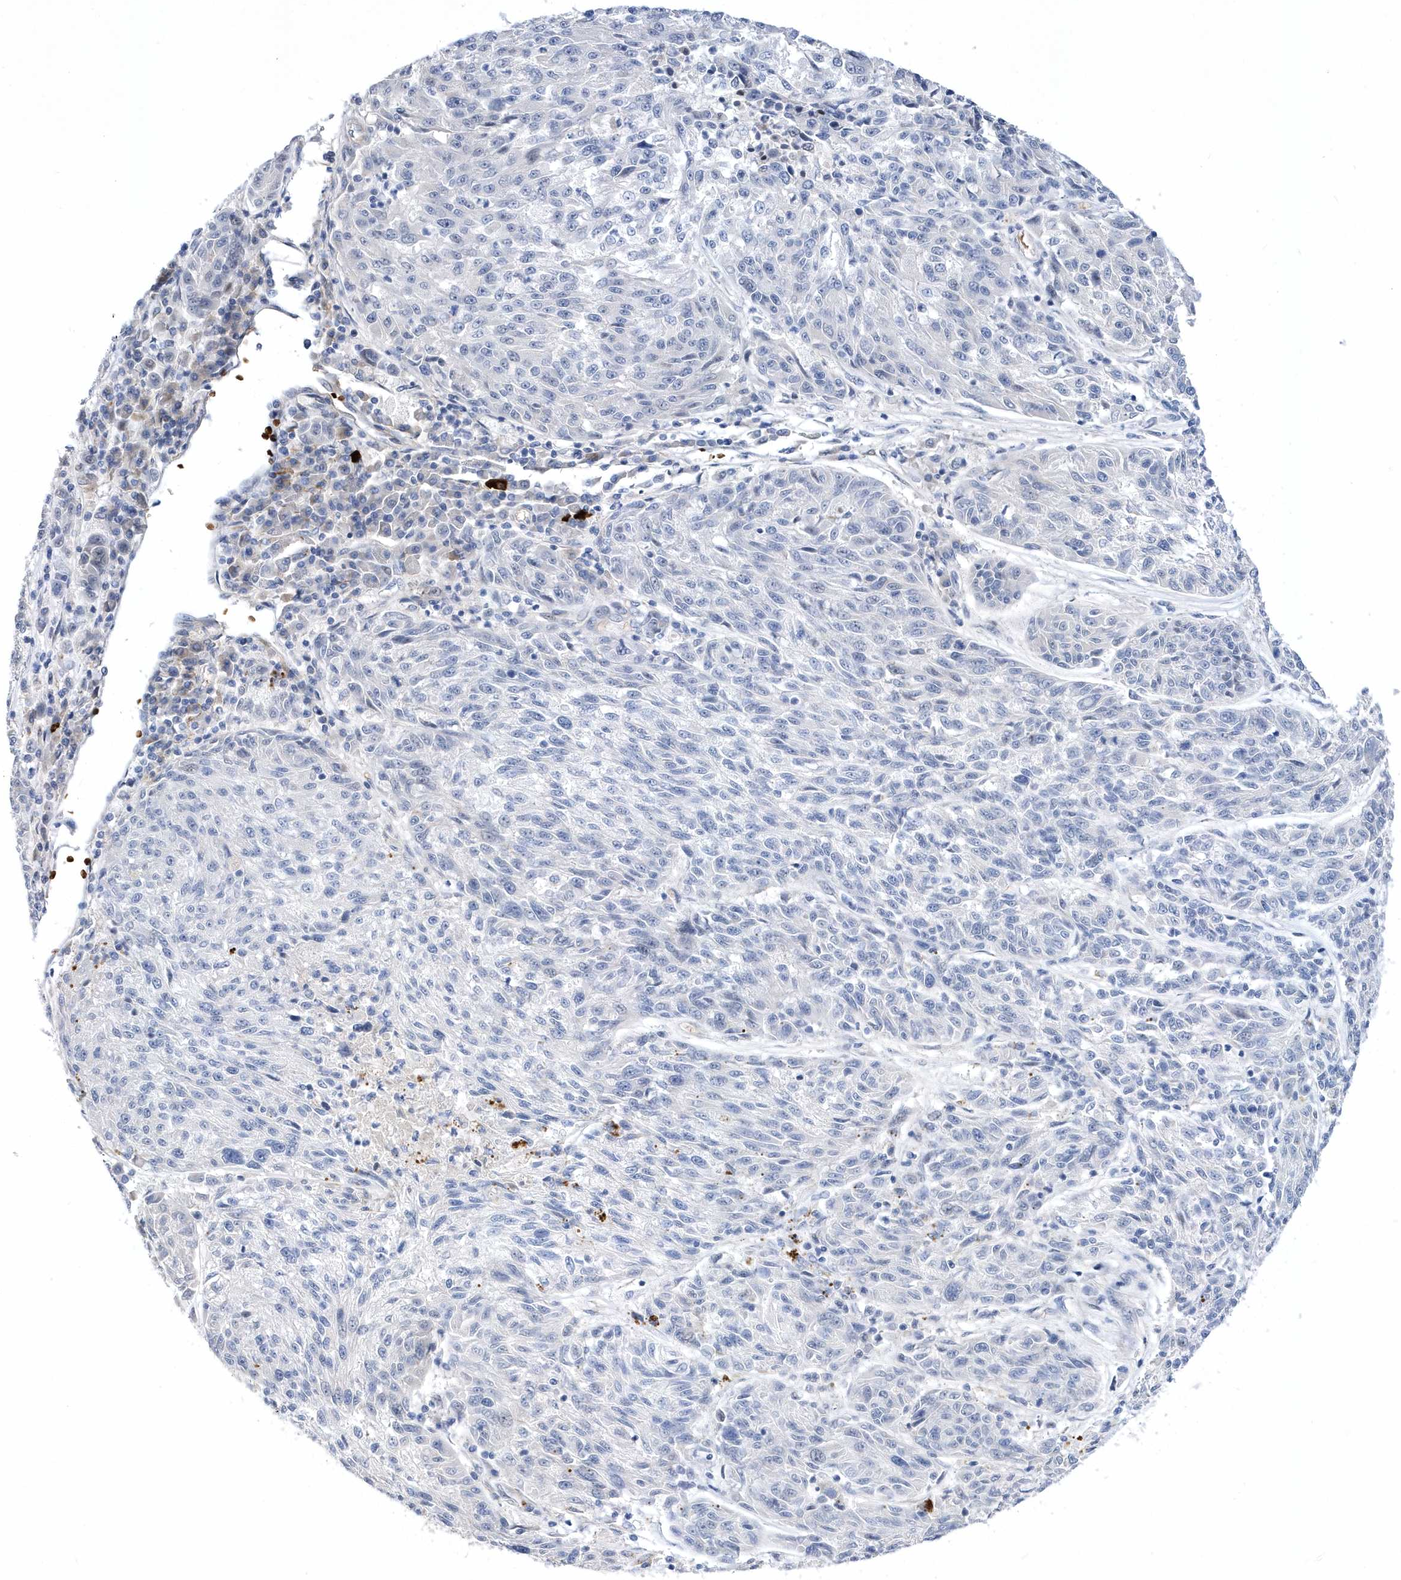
{"staining": {"intensity": "negative", "quantity": "none", "location": "none"}, "tissue": "melanoma", "cell_type": "Tumor cells", "image_type": "cancer", "snomed": [{"axis": "morphology", "description": "Malignant melanoma, NOS"}, {"axis": "topography", "description": "Skin"}], "caption": "A histopathology image of melanoma stained for a protein displays no brown staining in tumor cells.", "gene": "ZNF875", "patient": {"sex": "male", "age": 53}}